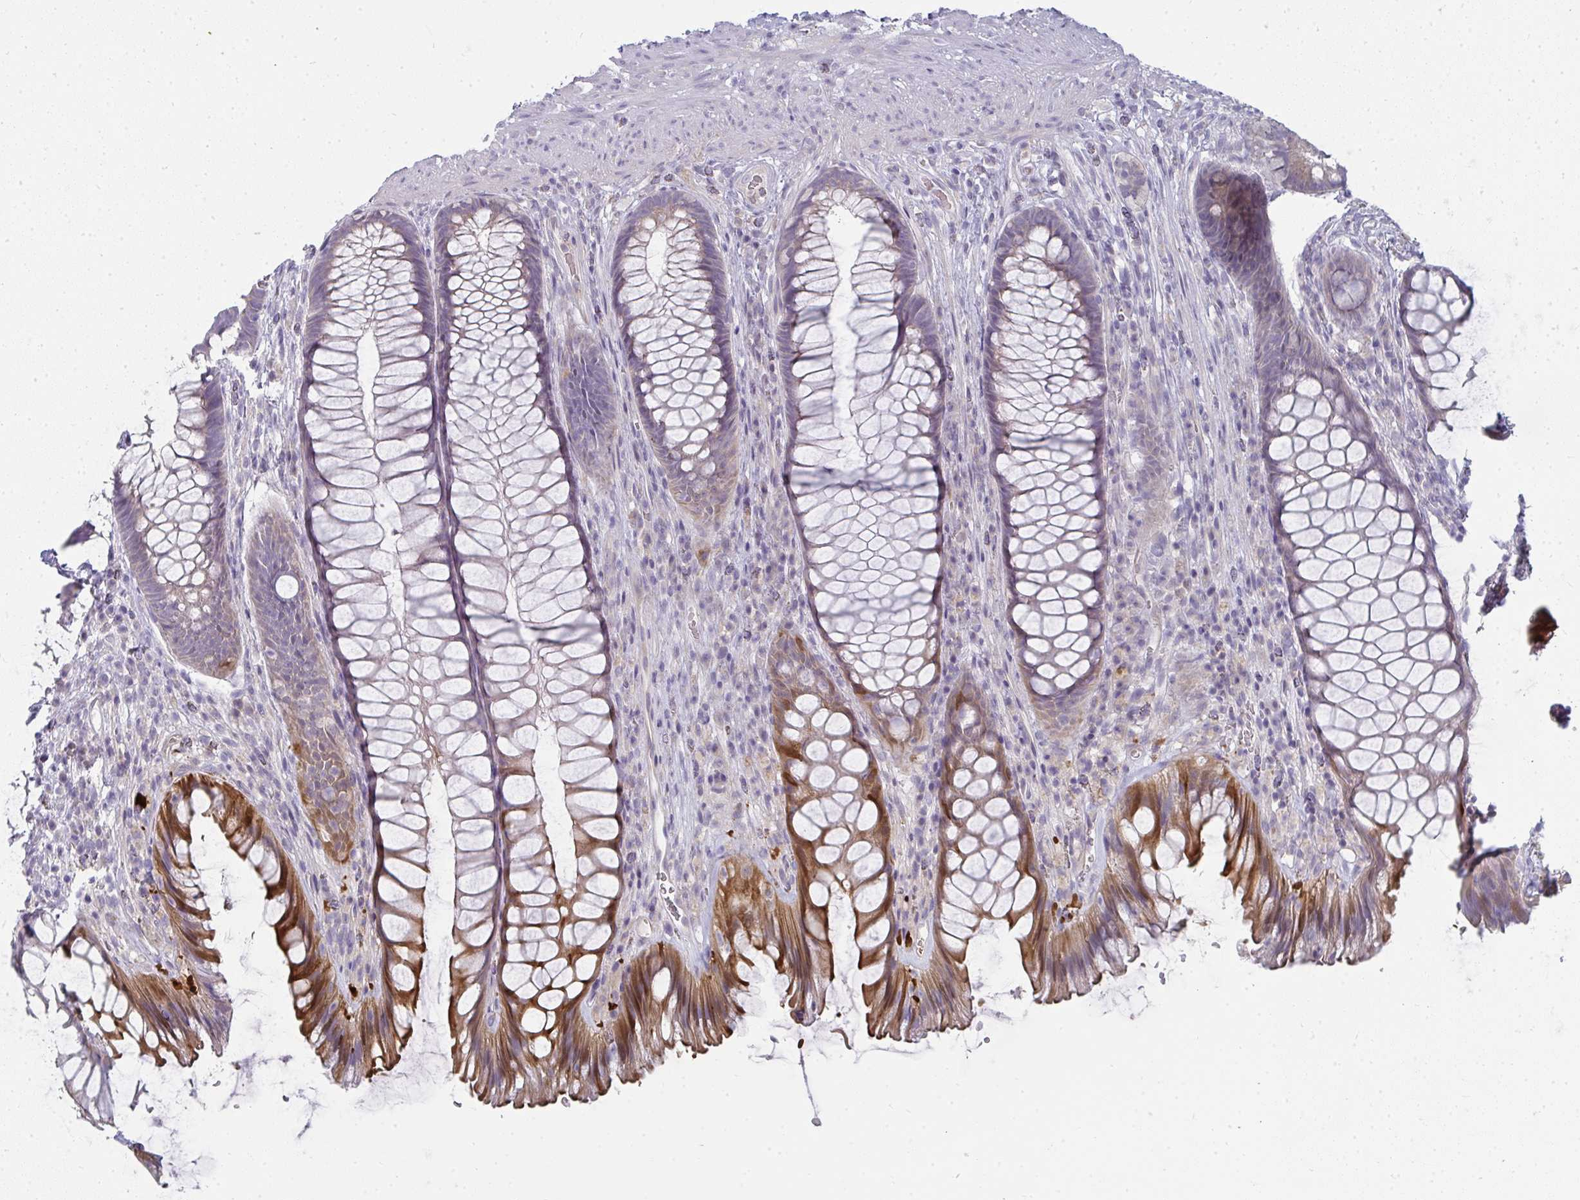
{"staining": {"intensity": "strong", "quantity": "<25%", "location": "cytoplasmic/membranous"}, "tissue": "rectum", "cell_type": "Glandular cells", "image_type": "normal", "snomed": [{"axis": "morphology", "description": "Normal tissue, NOS"}, {"axis": "topography", "description": "Rectum"}], "caption": "Immunohistochemistry (IHC) of unremarkable human rectum exhibits medium levels of strong cytoplasmic/membranous staining in about <25% of glandular cells.", "gene": "SHB", "patient": {"sex": "male", "age": 53}}